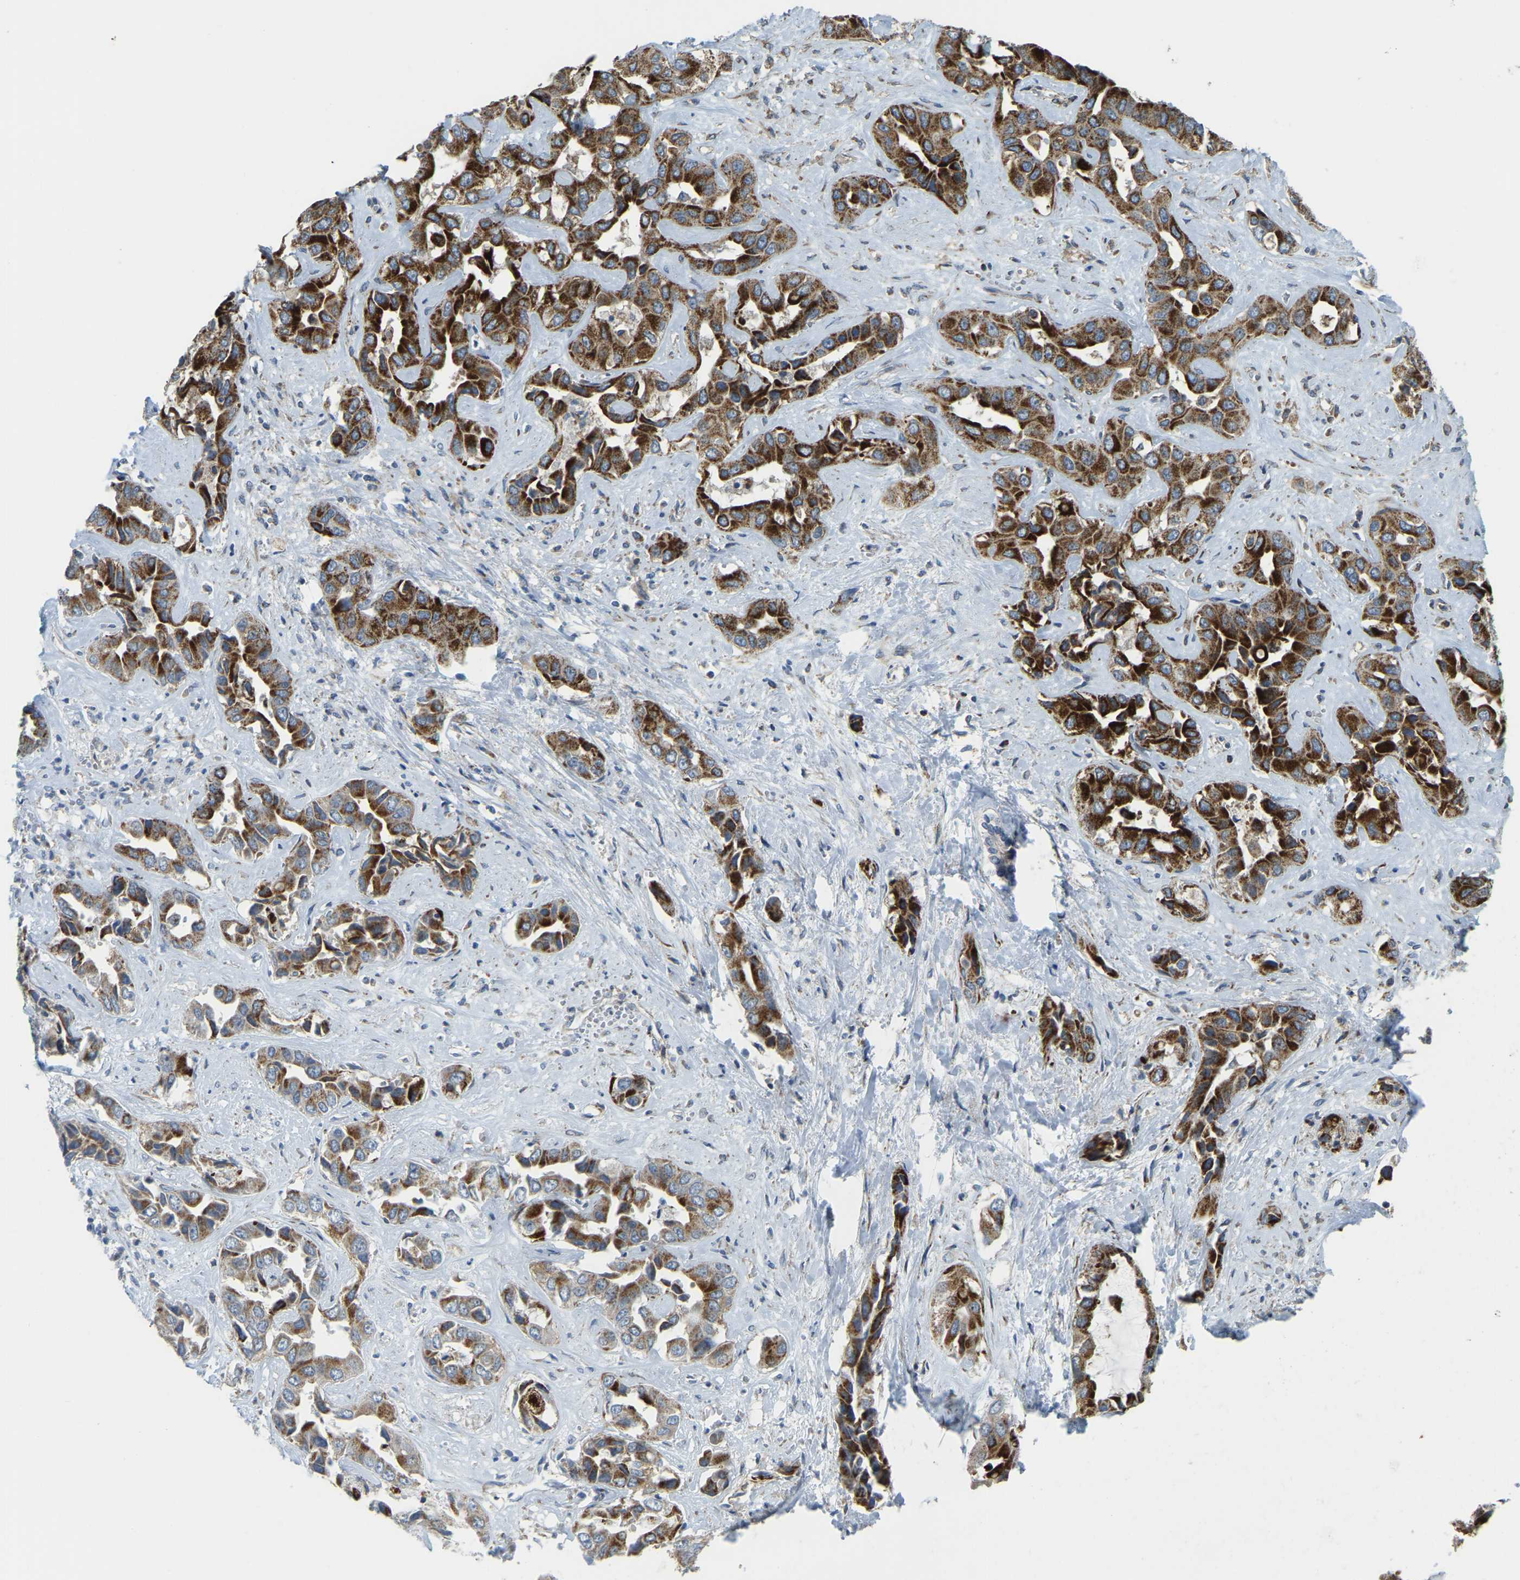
{"staining": {"intensity": "strong", "quantity": "25%-75%", "location": "cytoplasmic/membranous"}, "tissue": "liver cancer", "cell_type": "Tumor cells", "image_type": "cancer", "snomed": [{"axis": "morphology", "description": "Cholangiocarcinoma"}, {"axis": "topography", "description": "Liver"}], "caption": "Protein analysis of liver cholangiocarcinoma tissue reveals strong cytoplasmic/membranous staining in approximately 25%-75% of tumor cells.", "gene": "PSMD7", "patient": {"sex": "female", "age": 52}}